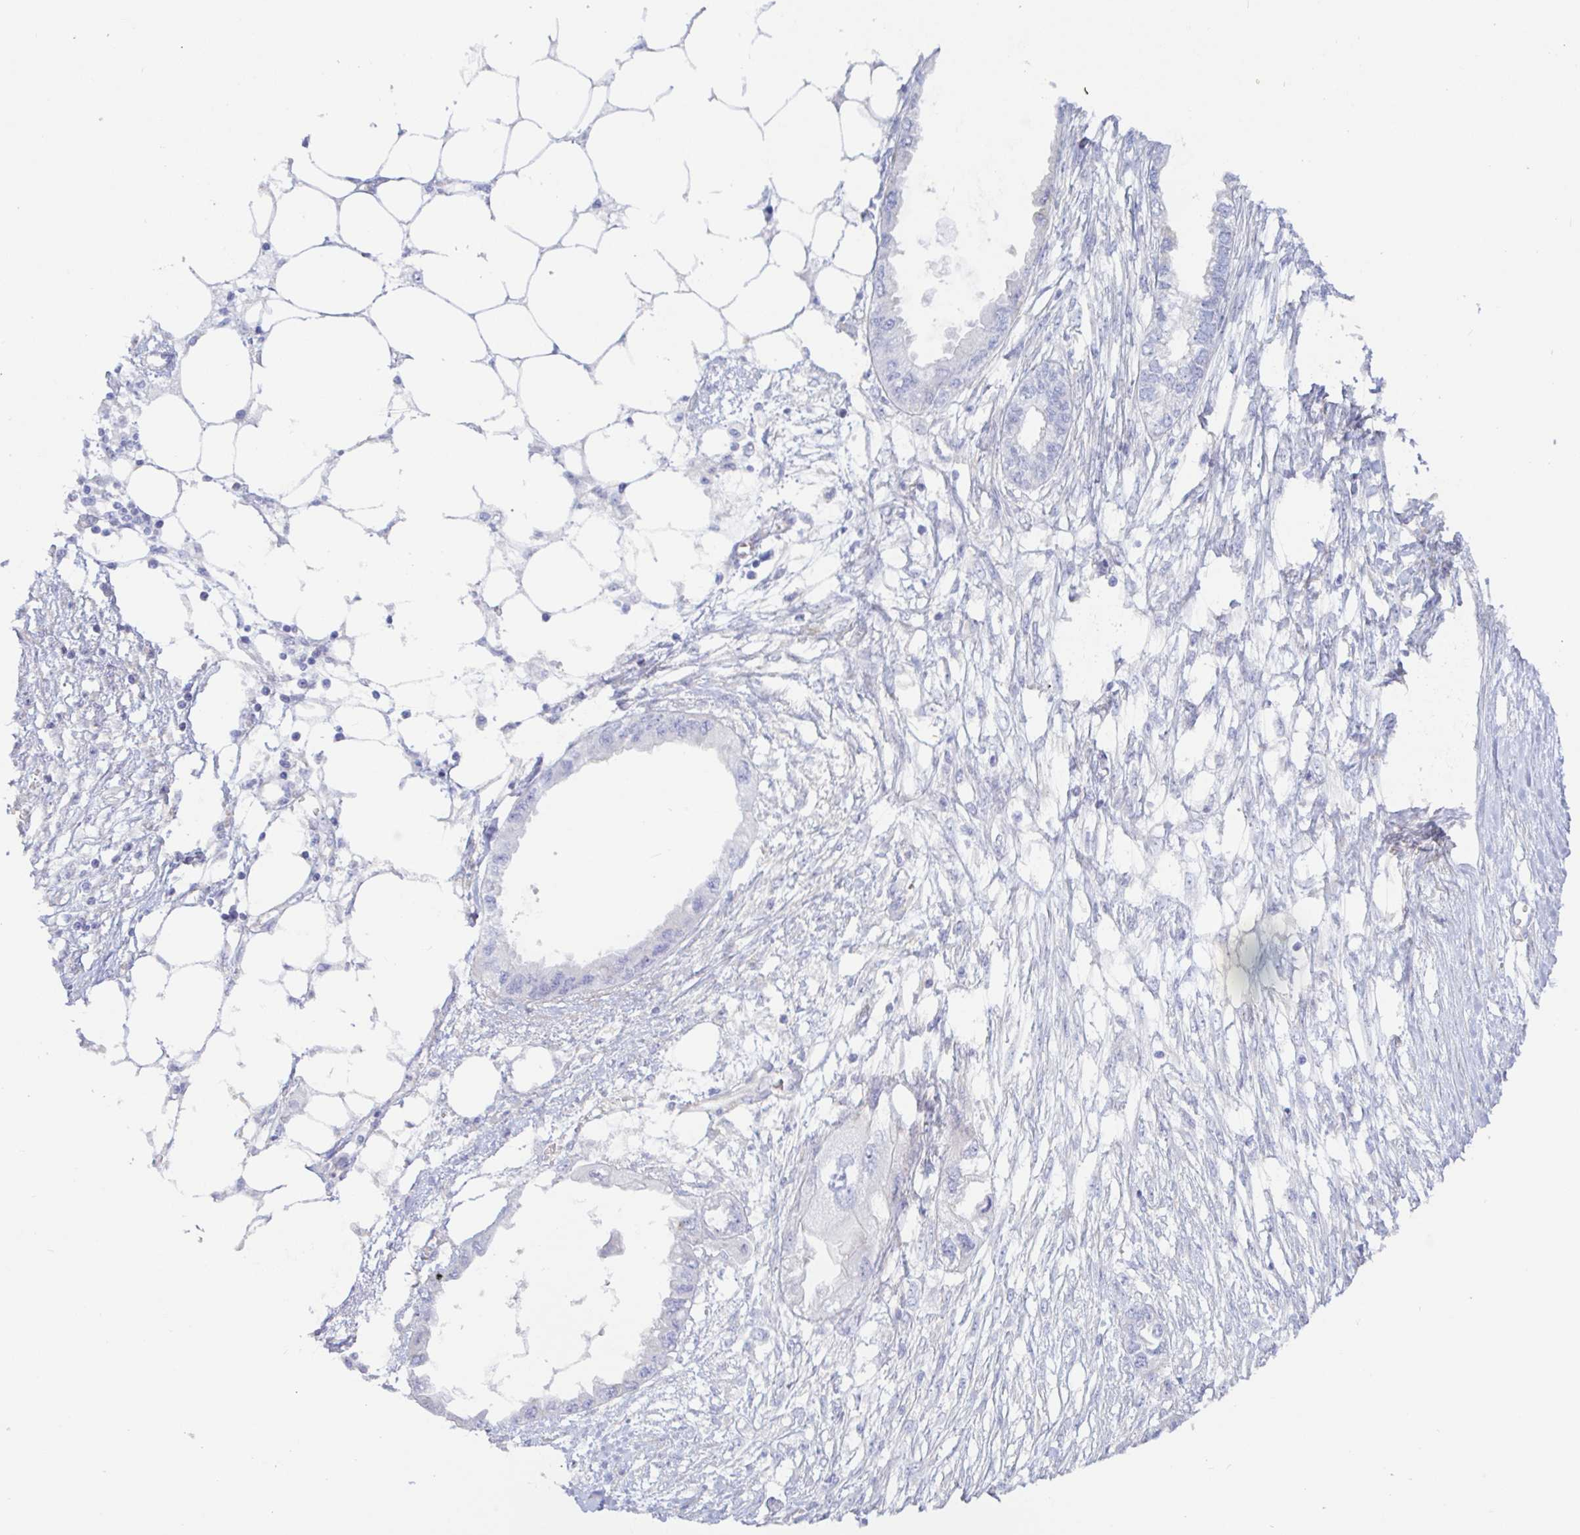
{"staining": {"intensity": "negative", "quantity": "none", "location": "none"}, "tissue": "endometrial cancer", "cell_type": "Tumor cells", "image_type": "cancer", "snomed": [{"axis": "morphology", "description": "Adenocarcinoma, NOS"}, {"axis": "morphology", "description": "Adenocarcinoma, metastatic, NOS"}, {"axis": "topography", "description": "Adipose tissue"}, {"axis": "topography", "description": "Endometrium"}], "caption": "The immunohistochemistry (IHC) micrograph has no significant staining in tumor cells of adenocarcinoma (endometrial) tissue. (Brightfield microscopy of DAB immunohistochemistry at high magnification).", "gene": "ARL4D", "patient": {"sex": "female", "age": 67}}